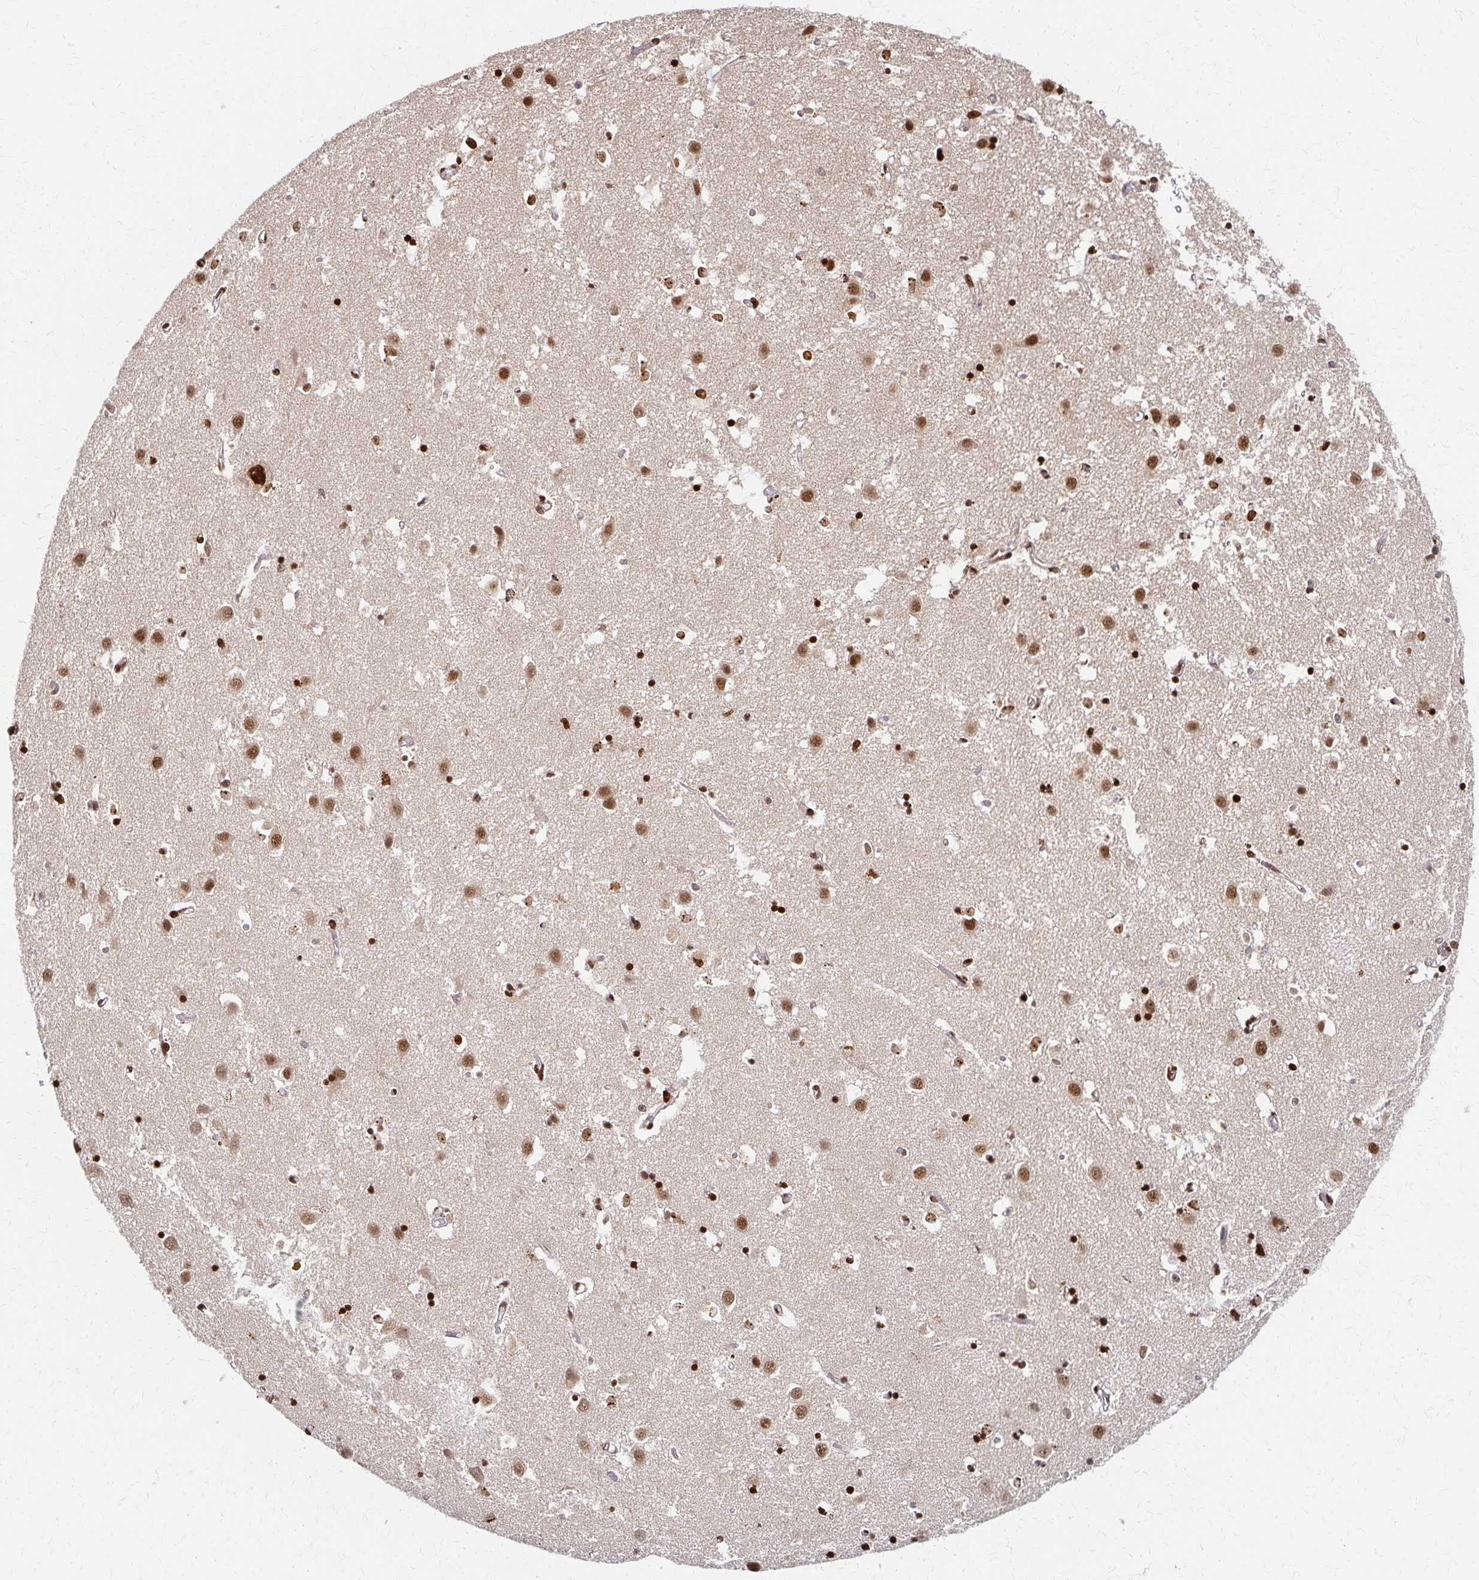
{"staining": {"intensity": "strong", "quantity": "25%-75%", "location": "nuclear"}, "tissue": "caudate", "cell_type": "Glial cells", "image_type": "normal", "snomed": [{"axis": "morphology", "description": "Normal tissue, NOS"}, {"axis": "topography", "description": "Lateral ventricle wall"}], "caption": "A high-resolution micrograph shows immunohistochemistry (IHC) staining of benign caudate, which displays strong nuclear positivity in approximately 25%-75% of glial cells.", "gene": "PSMD7", "patient": {"sex": "male", "age": 70}}